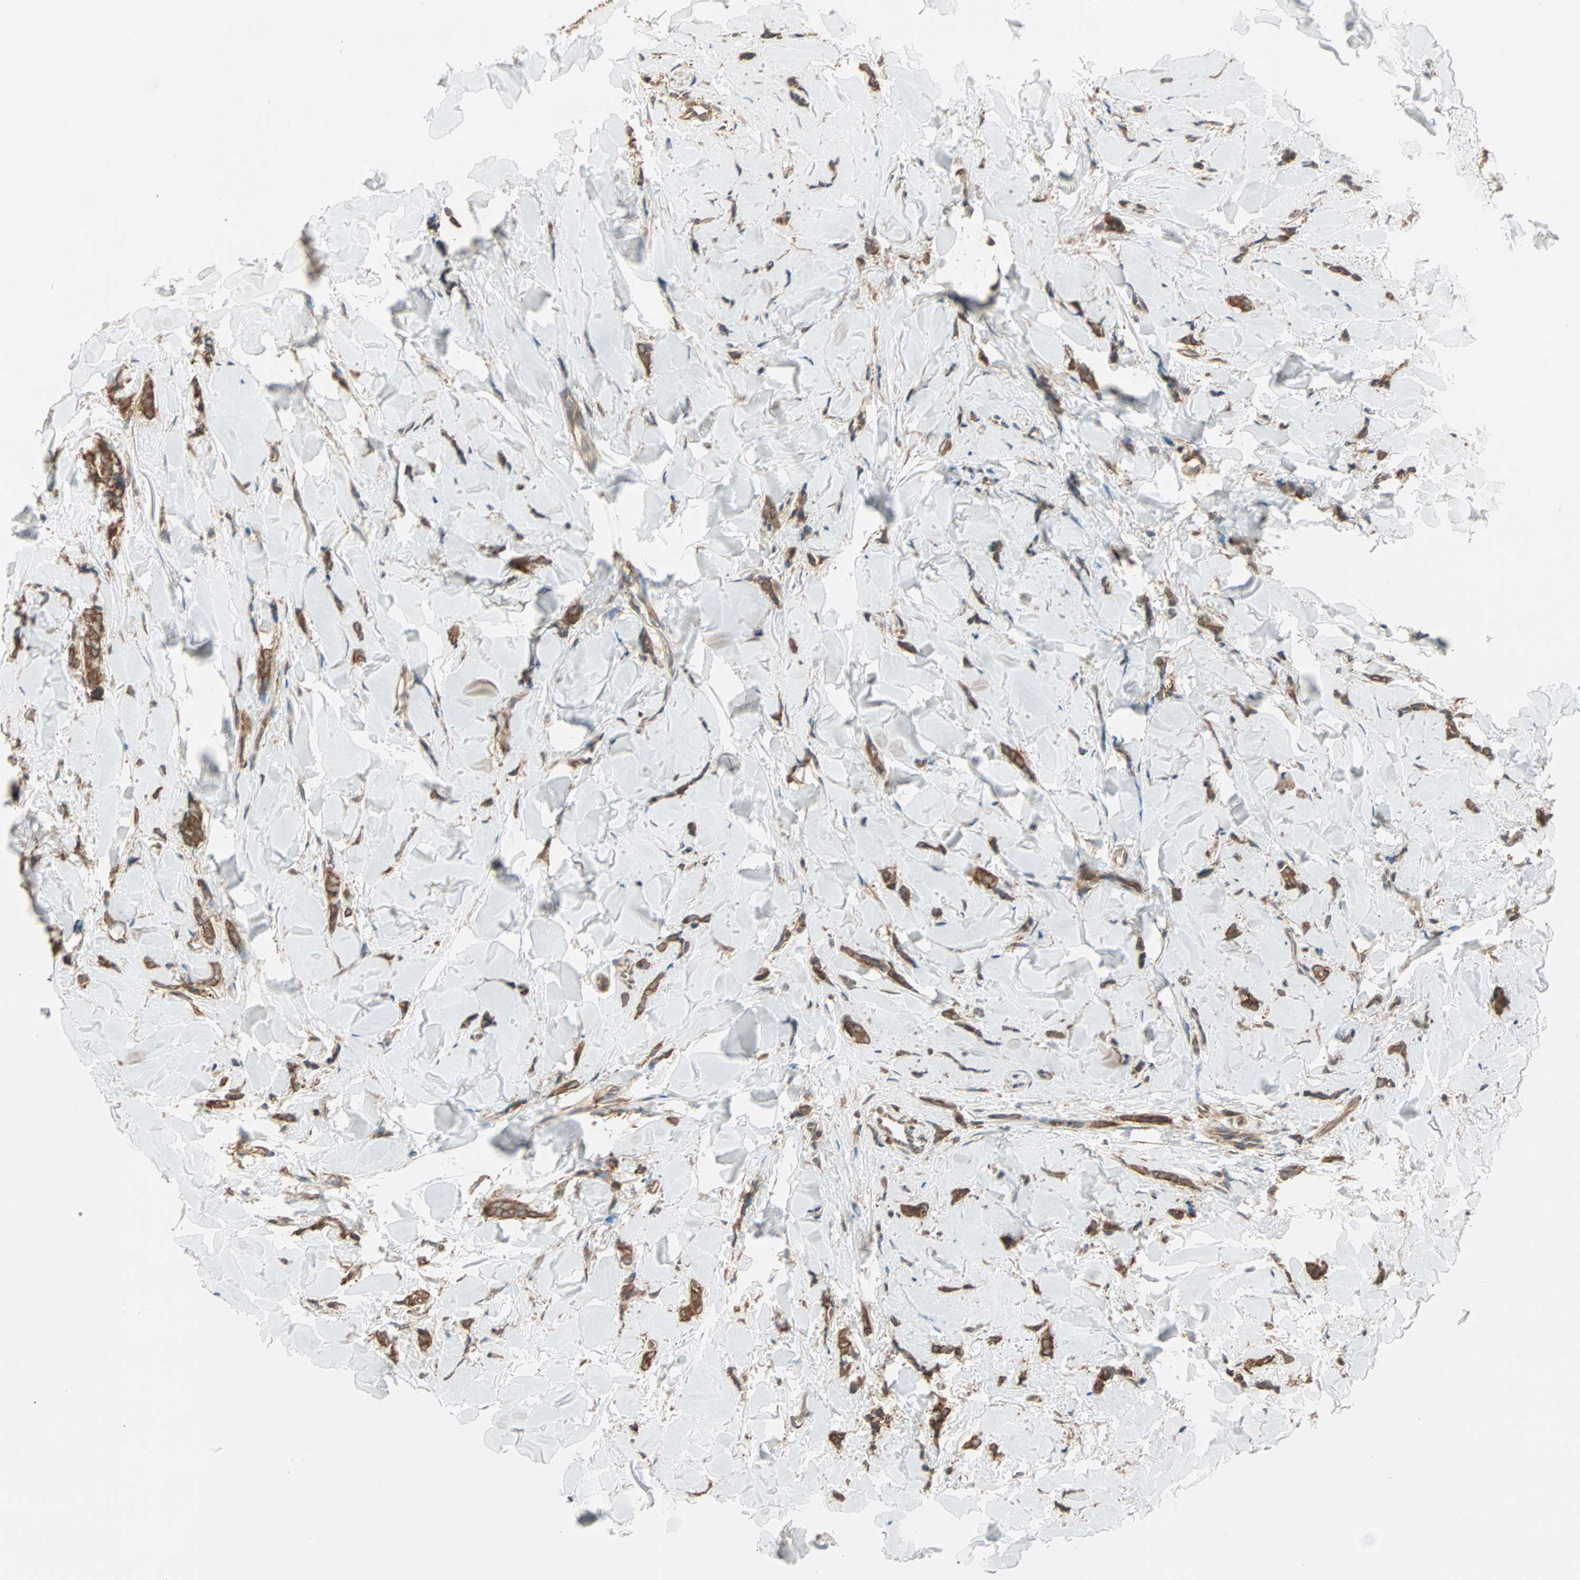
{"staining": {"intensity": "strong", "quantity": ">75%", "location": "cytoplasmic/membranous"}, "tissue": "breast cancer", "cell_type": "Tumor cells", "image_type": "cancer", "snomed": [{"axis": "morphology", "description": "Lobular carcinoma"}, {"axis": "topography", "description": "Skin"}, {"axis": "topography", "description": "Breast"}], "caption": "Immunohistochemistry of human breast lobular carcinoma shows high levels of strong cytoplasmic/membranous expression in about >75% of tumor cells.", "gene": "EIF4G2", "patient": {"sex": "female", "age": 46}}